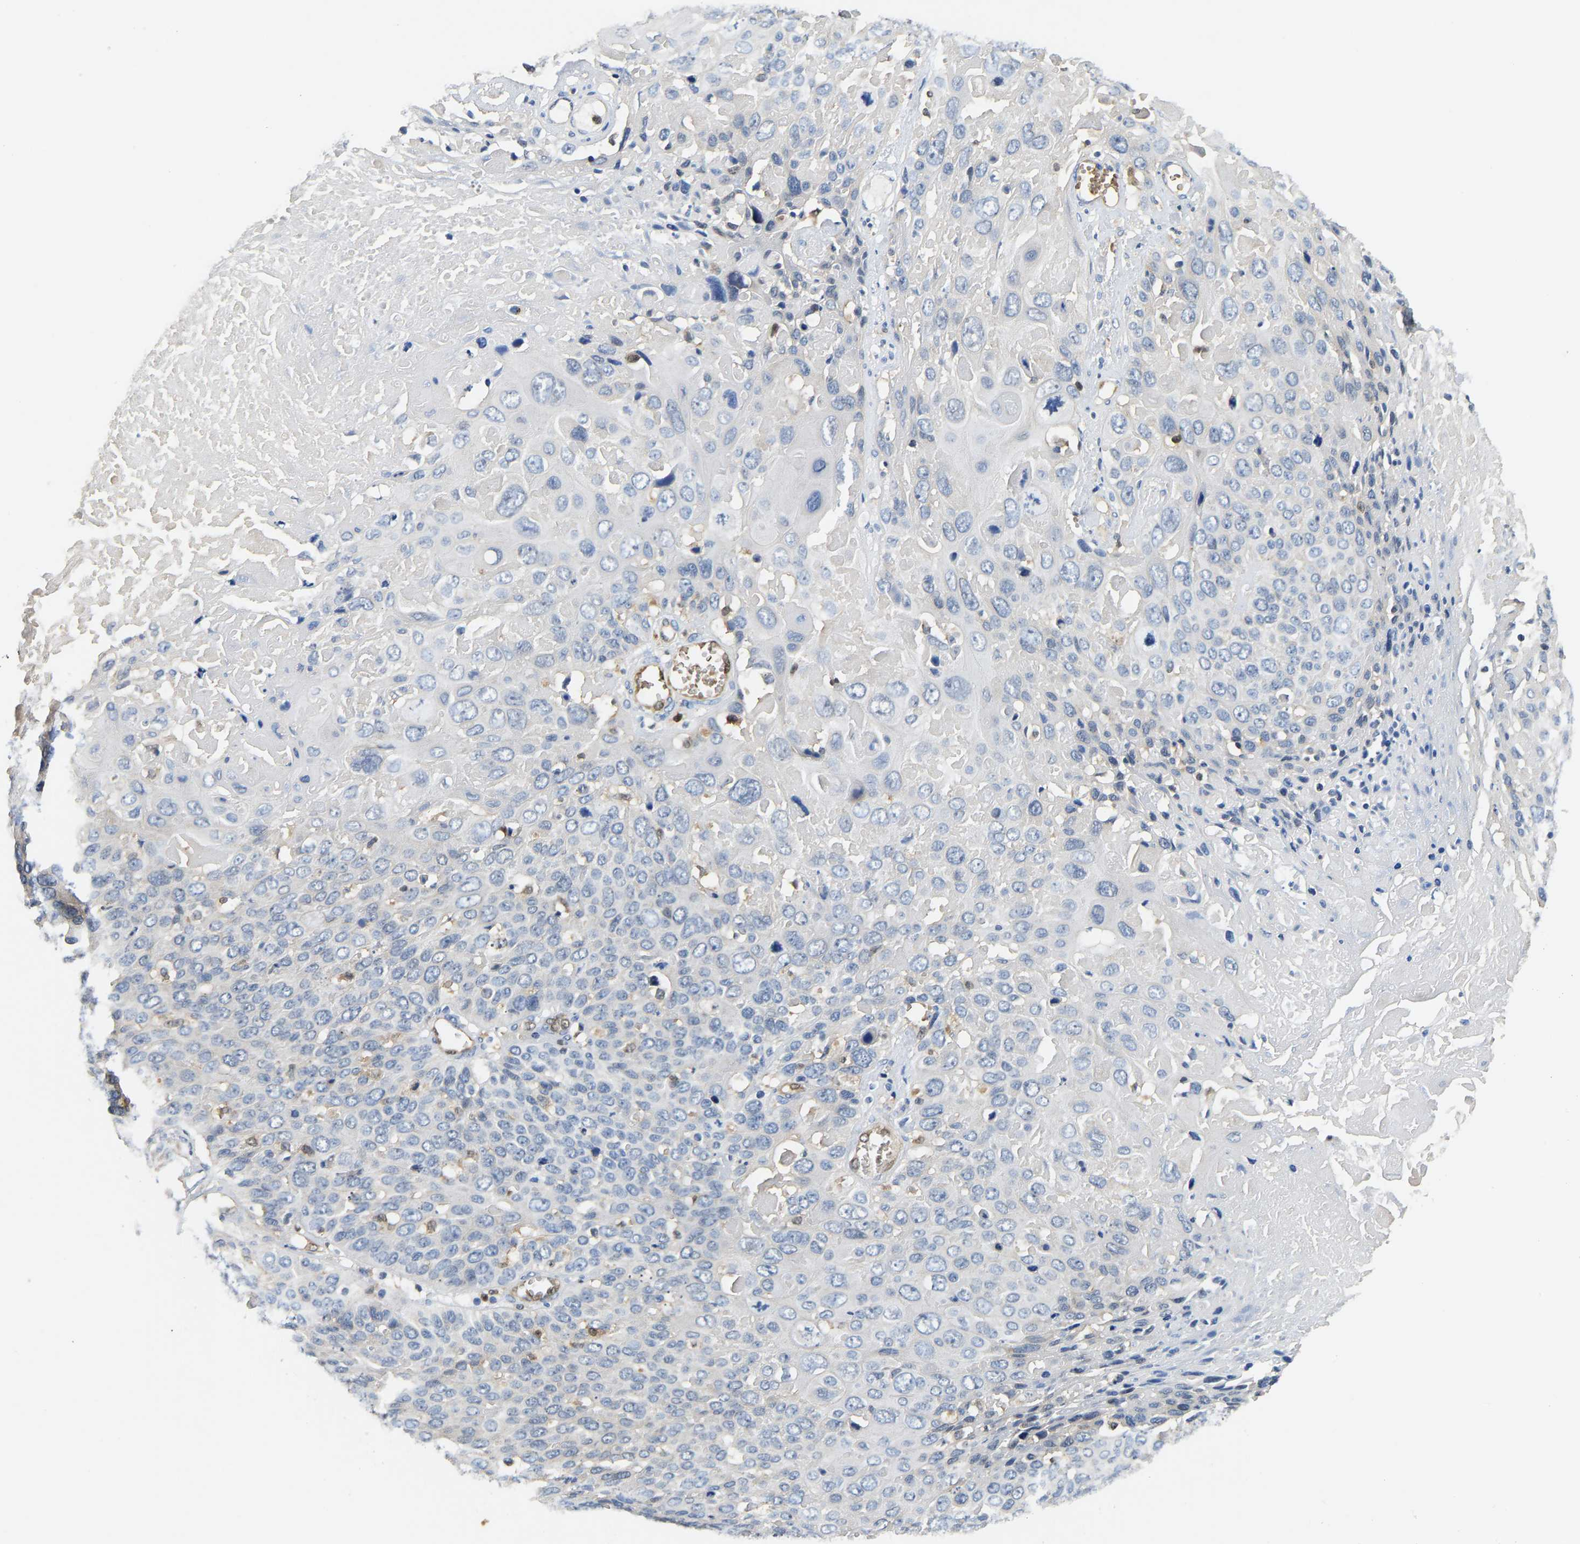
{"staining": {"intensity": "negative", "quantity": "none", "location": "none"}, "tissue": "cervical cancer", "cell_type": "Tumor cells", "image_type": "cancer", "snomed": [{"axis": "morphology", "description": "Squamous cell carcinoma, NOS"}, {"axis": "topography", "description": "Cervix"}], "caption": "This histopathology image is of cervical cancer (squamous cell carcinoma) stained with immunohistochemistry (IHC) to label a protein in brown with the nuclei are counter-stained blue. There is no staining in tumor cells.", "gene": "GIMAP7", "patient": {"sex": "female", "age": 74}}